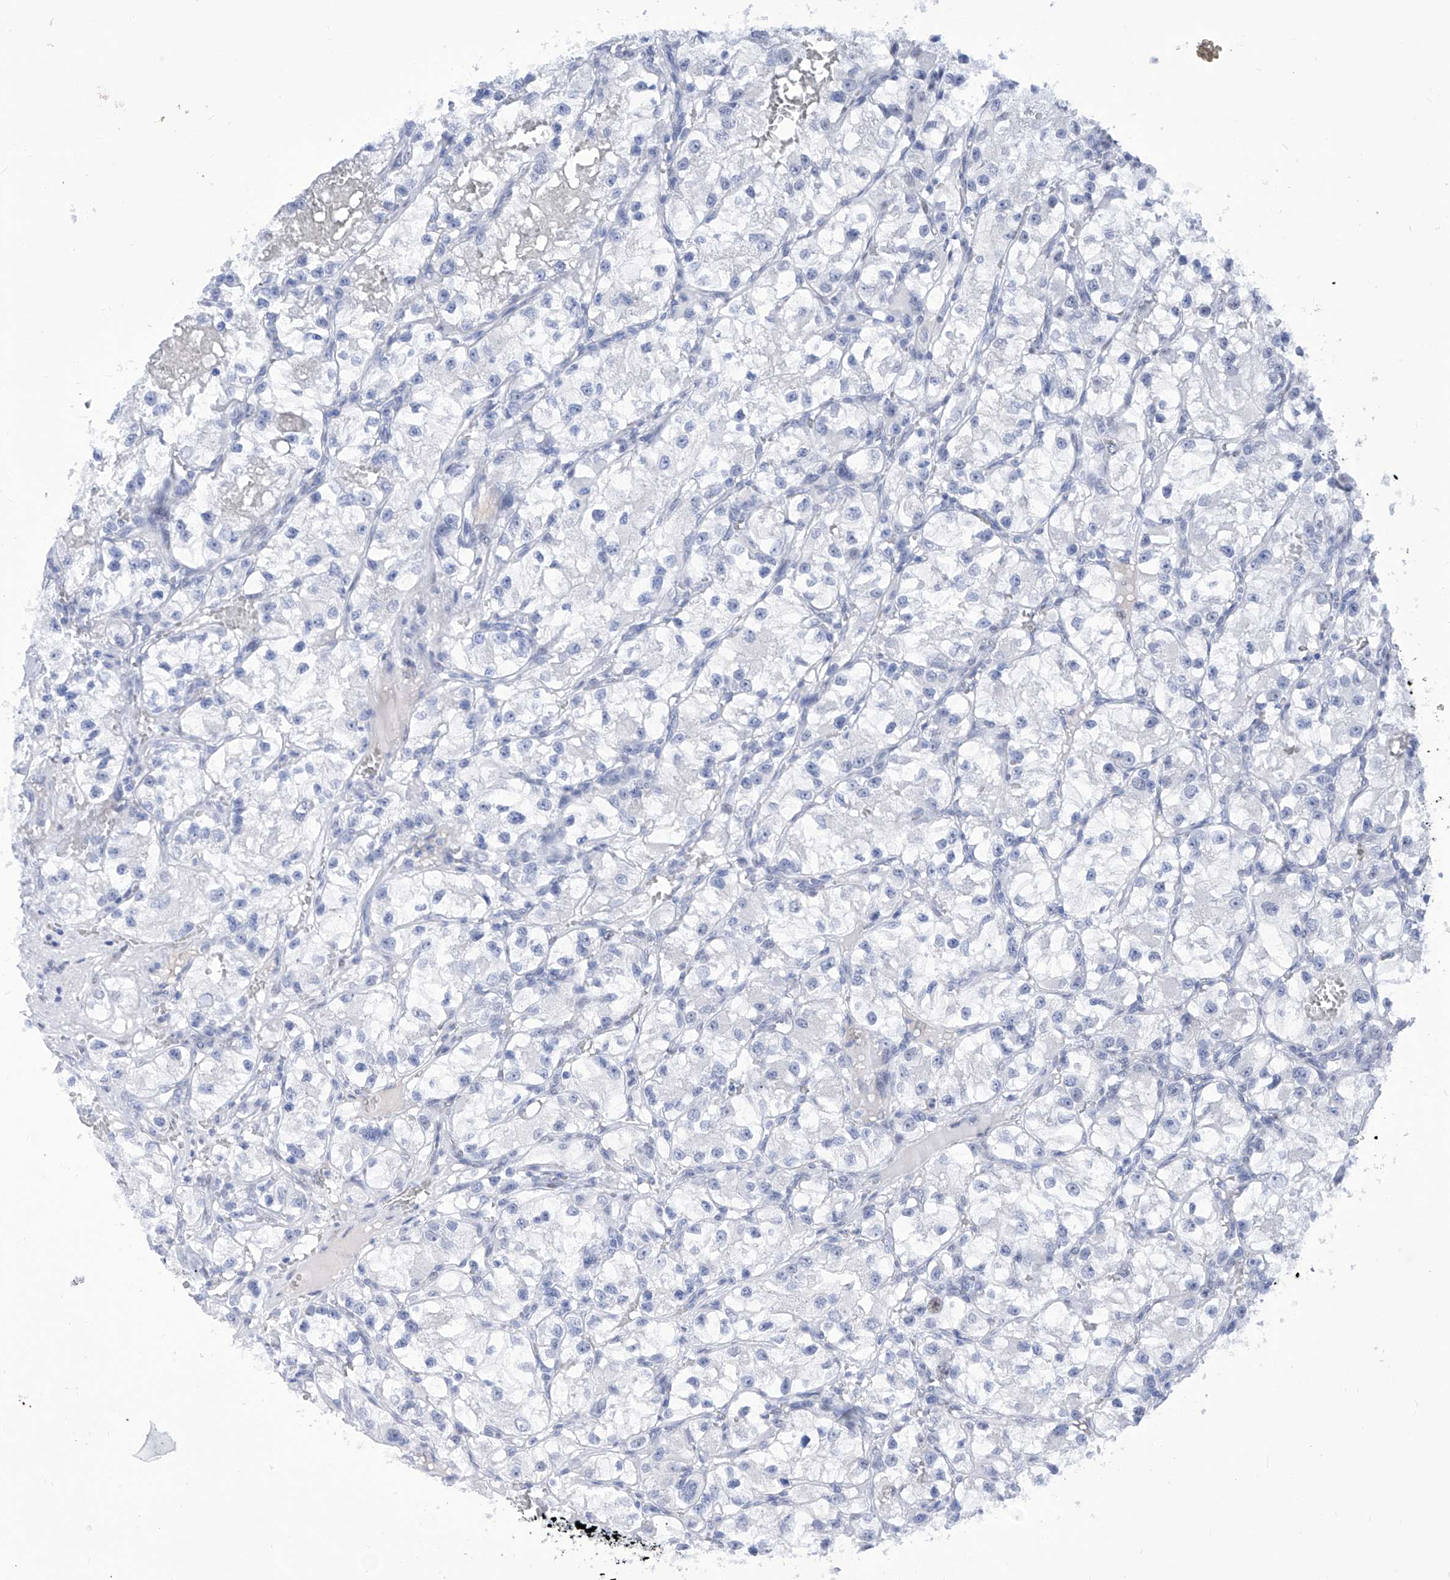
{"staining": {"intensity": "negative", "quantity": "none", "location": "none"}, "tissue": "renal cancer", "cell_type": "Tumor cells", "image_type": "cancer", "snomed": [{"axis": "morphology", "description": "Adenocarcinoma, NOS"}, {"axis": "topography", "description": "Kidney"}], "caption": "Micrograph shows no significant protein expression in tumor cells of renal cancer. (DAB IHC with hematoxylin counter stain).", "gene": "SART1", "patient": {"sex": "female", "age": 57}}